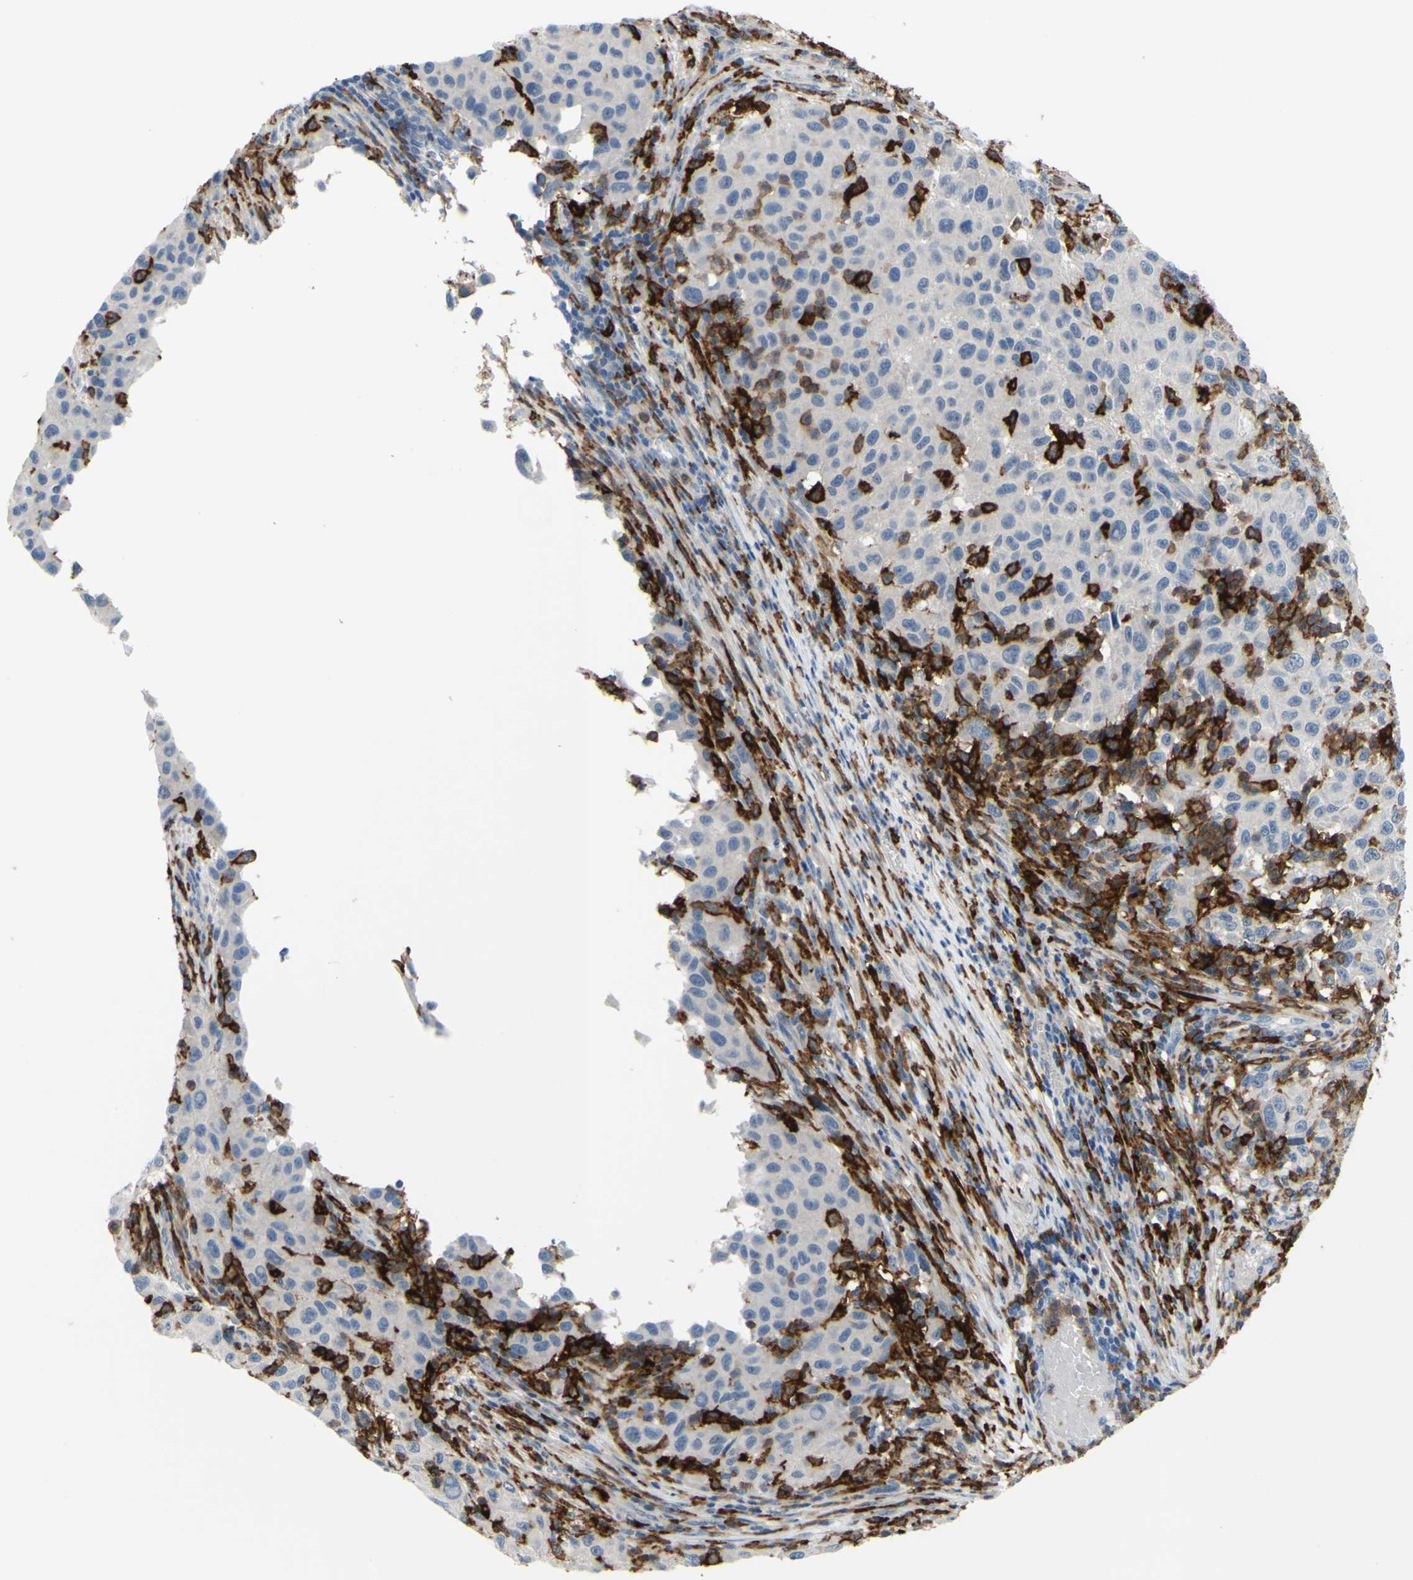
{"staining": {"intensity": "negative", "quantity": "none", "location": "none"}, "tissue": "melanoma", "cell_type": "Tumor cells", "image_type": "cancer", "snomed": [{"axis": "morphology", "description": "Malignant melanoma, Metastatic site"}, {"axis": "topography", "description": "Lymph node"}], "caption": "This is an immunohistochemistry micrograph of melanoma. There is no expression in tumor cells.", "gene": "FCGR2A", "patient": {"sex": "male", "age": 61}}